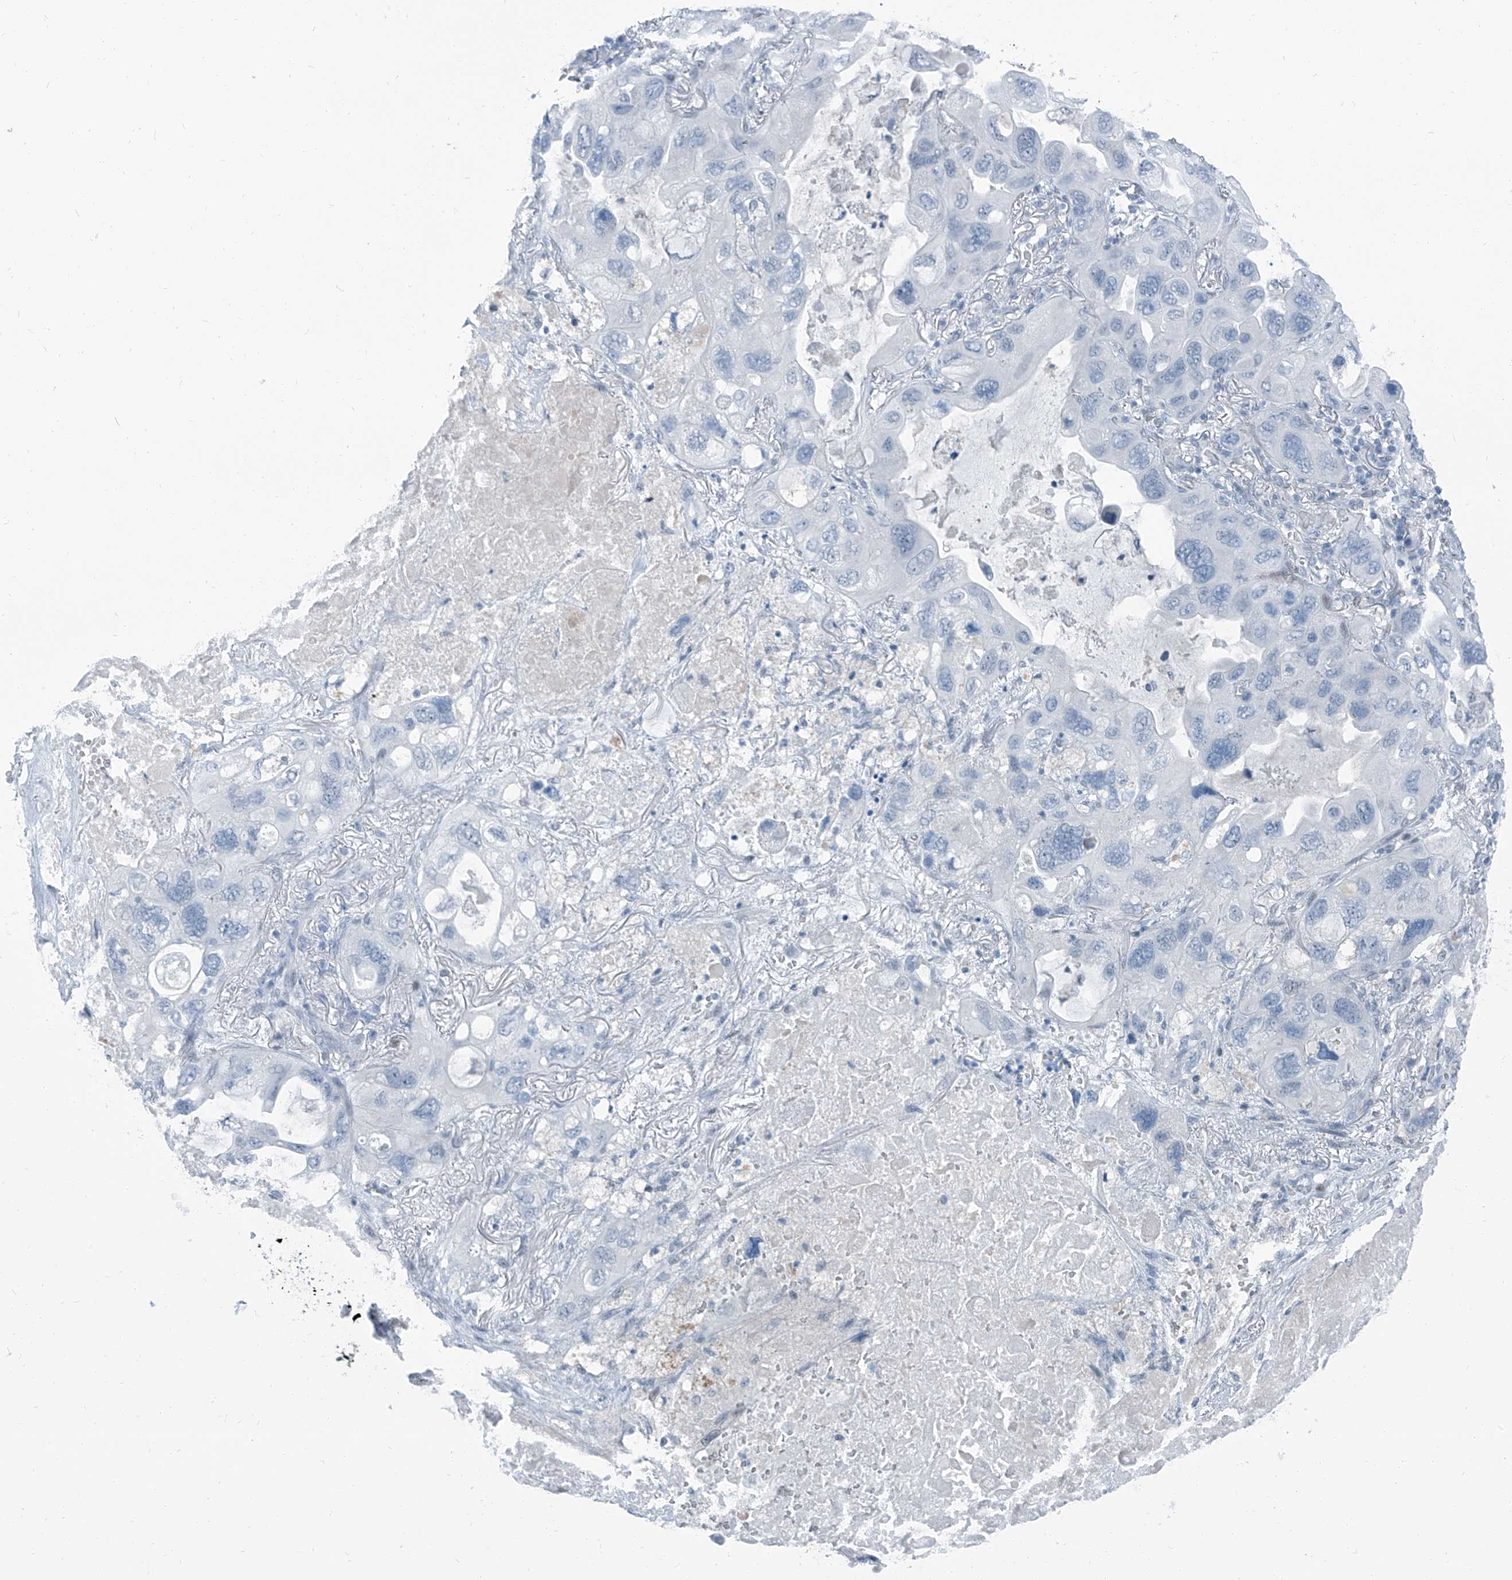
{"staining": {"intensity": "negative", "quantity": "none", "location": "none"}, "tissue": "lung cancer", "cell_type": "Tumor cells", "image_type": "cancer", "snomed": [{"axis": "morphology", "description": "Squamous cell carcinoma, NOS"}, {"axis": "topography", "description": "Lung"}], "caption": "Squamous cell carcinoma (lung) stained for a protein using immunohistochemistry shows no staining tumor cells.", "gene": "RGN", "patient": {"sex": "female", "age": 73}}